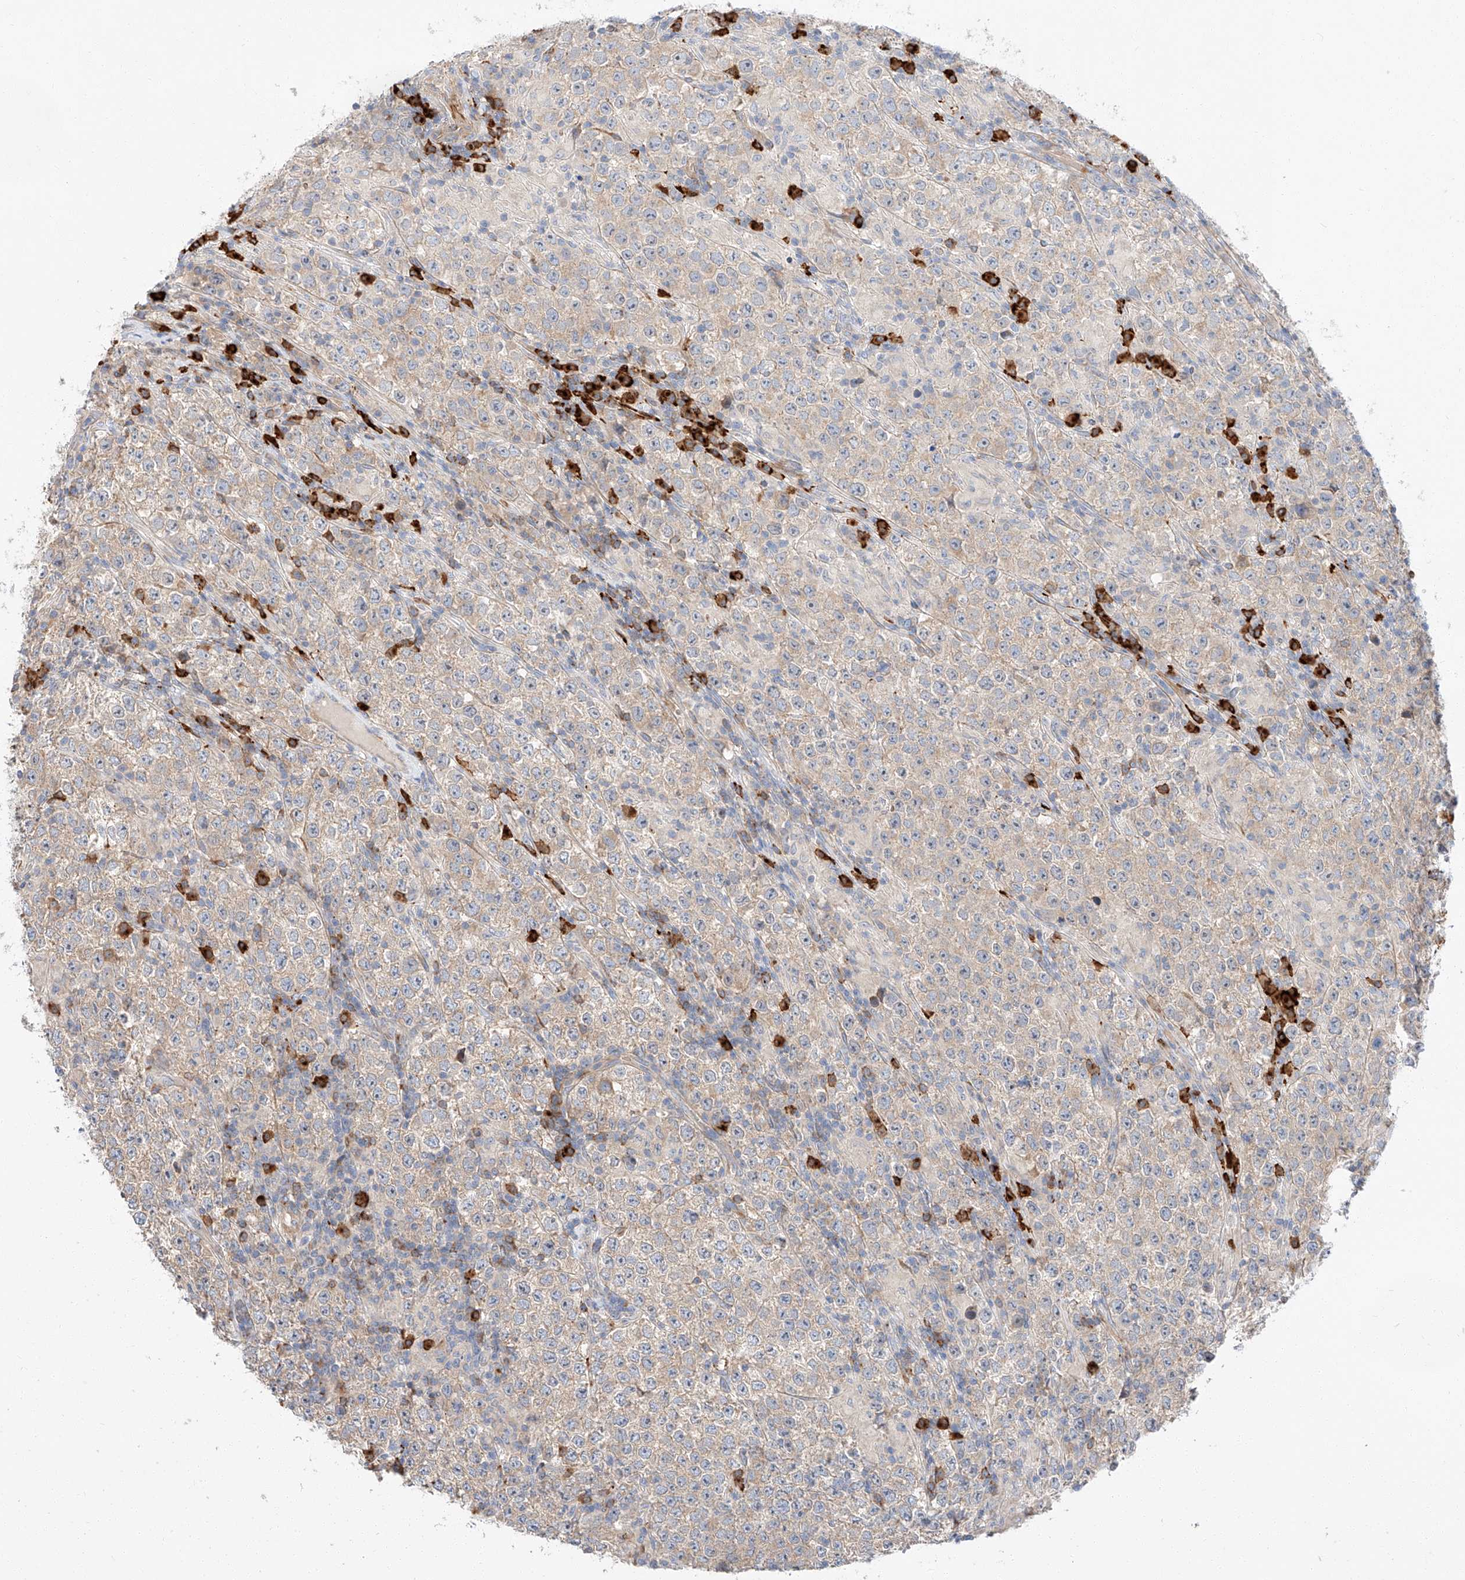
{"staining": {"intensity": "negative", "quantity": "none", "location": "none"}, "tissue": "testis cancer", "cell_type": "Tumor cells", "image_type": "cancer", "snomed": [{"axis": "morphology", "description": "Normal tissue, NOS"}, {"axis": "morphology", "description": "Urothelial carcinoma, High grade"}, {"axis": "morphology", "description": "Seminoma, NOS"}, {"axis": "morphology", "description": "Carcinoma, Embryonal, NOS"}, {"axis": "topography", "description": "Urinary bladder"}, {"axis": "topography", "description": "Testis"}], "caption": "The histopathology image exhibits no significant staining in tumor cells of testis cancer.", "gene": "GLMN", "patient": {"sex": "male", "age": 41}}